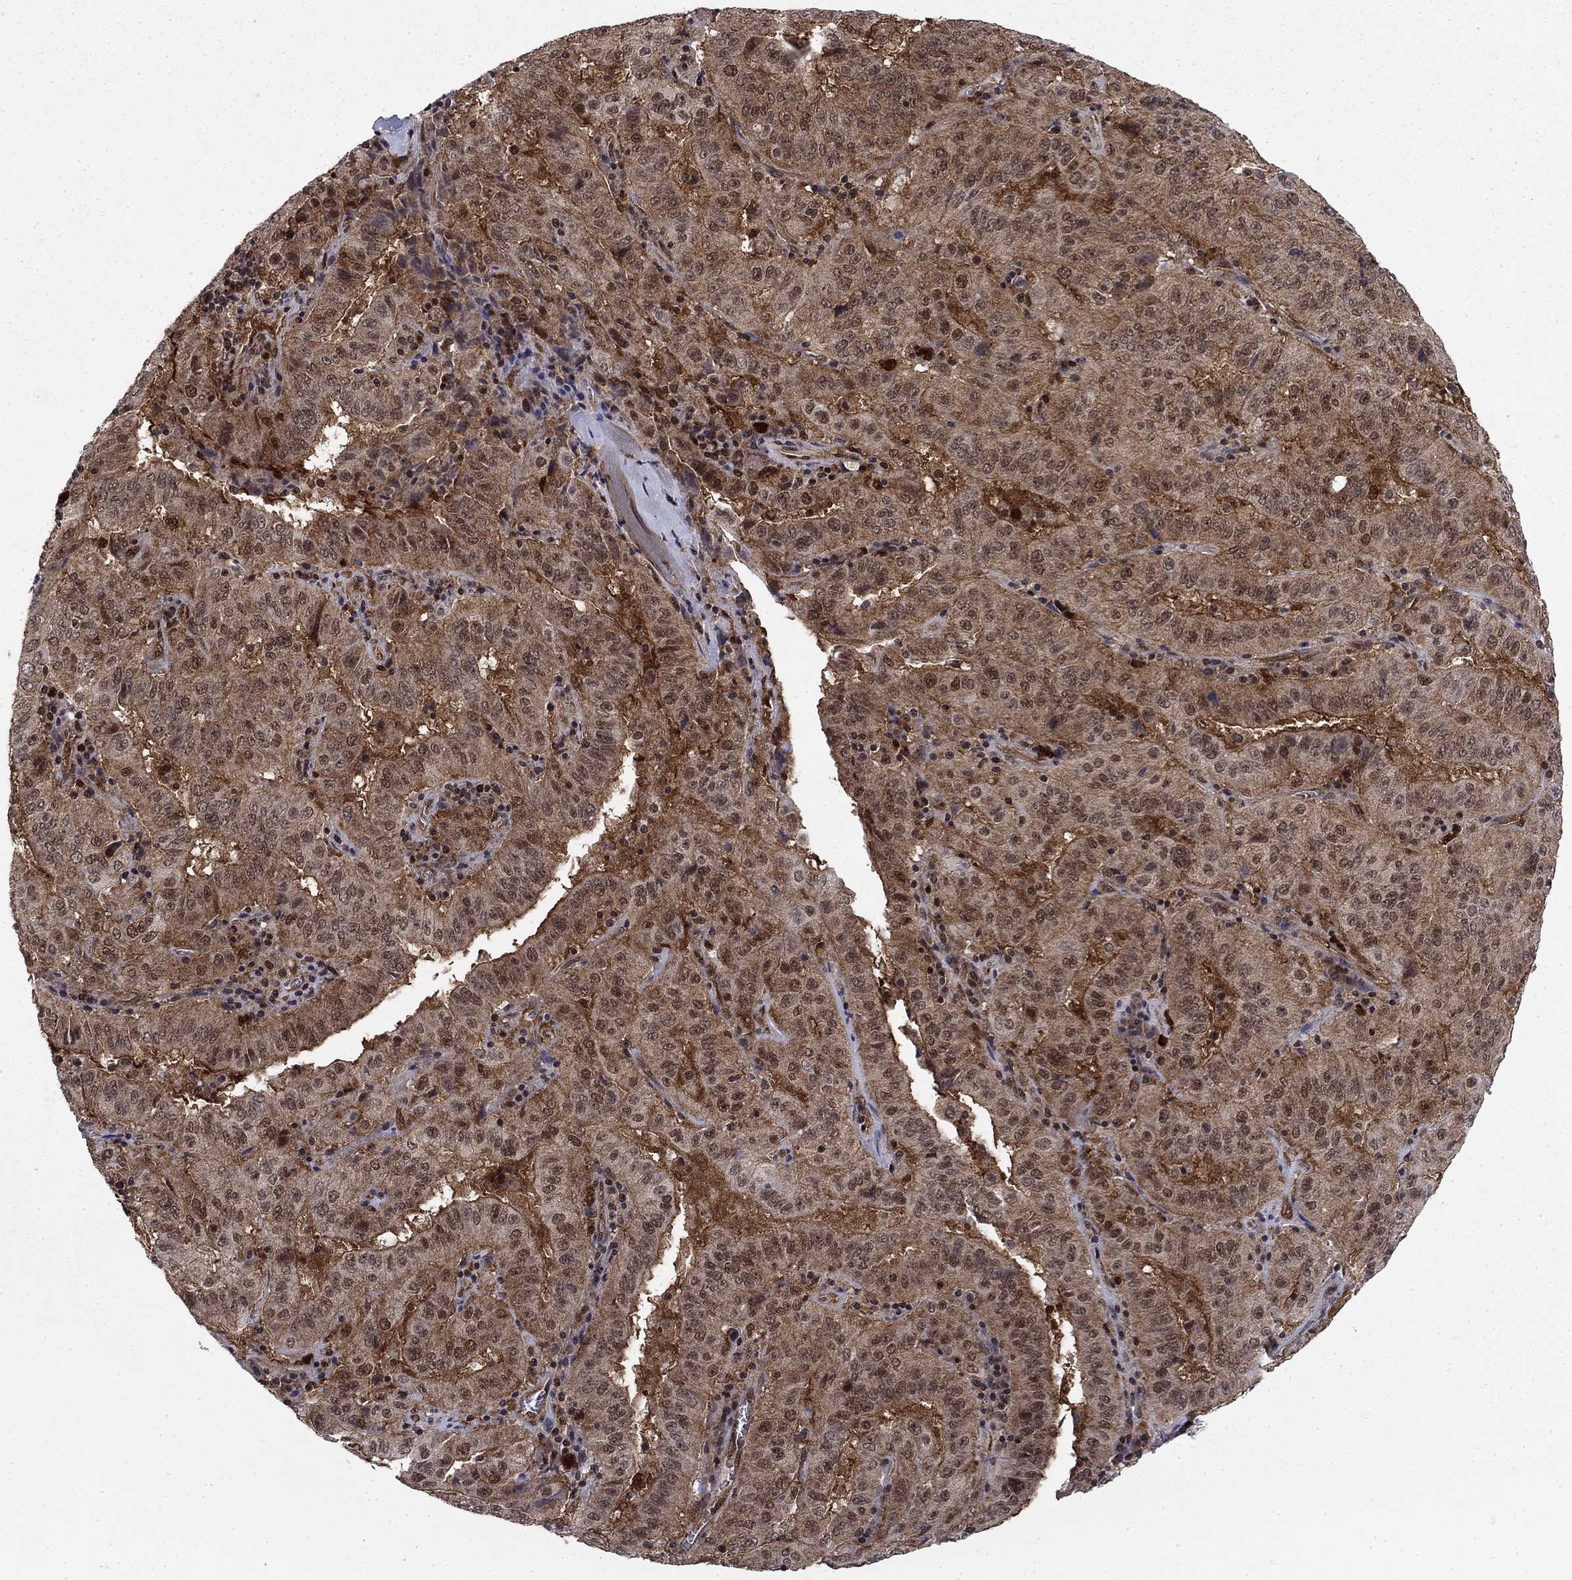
{"staining": {"intensity": "moderate", "quantity": ">75%", "location": "cytoplasmic/membranous"}, "tissue": "pancreatic cancer", "cell_type": "Tumor cells", "image_type": "cancer", "snomed": [{"axis": "morphology", "description": "Adenocarcinoma, NOS"}, {"axis": "topography", "description": "Pancreas"}], "caption": "A micrograph of adenocarcinoma (pancreatic) stained for a protein shows moderate cytoplasmic/membranous brown staining in tumor cells. The protein is stained brown, and the nuclei are stained in blue (DAB (3,3'-diaminobenzidine) IHC with brightfield microscopy, high magnification).", "gene": "DNAJA1", "patient": {"sex": "male", "age": 63}}